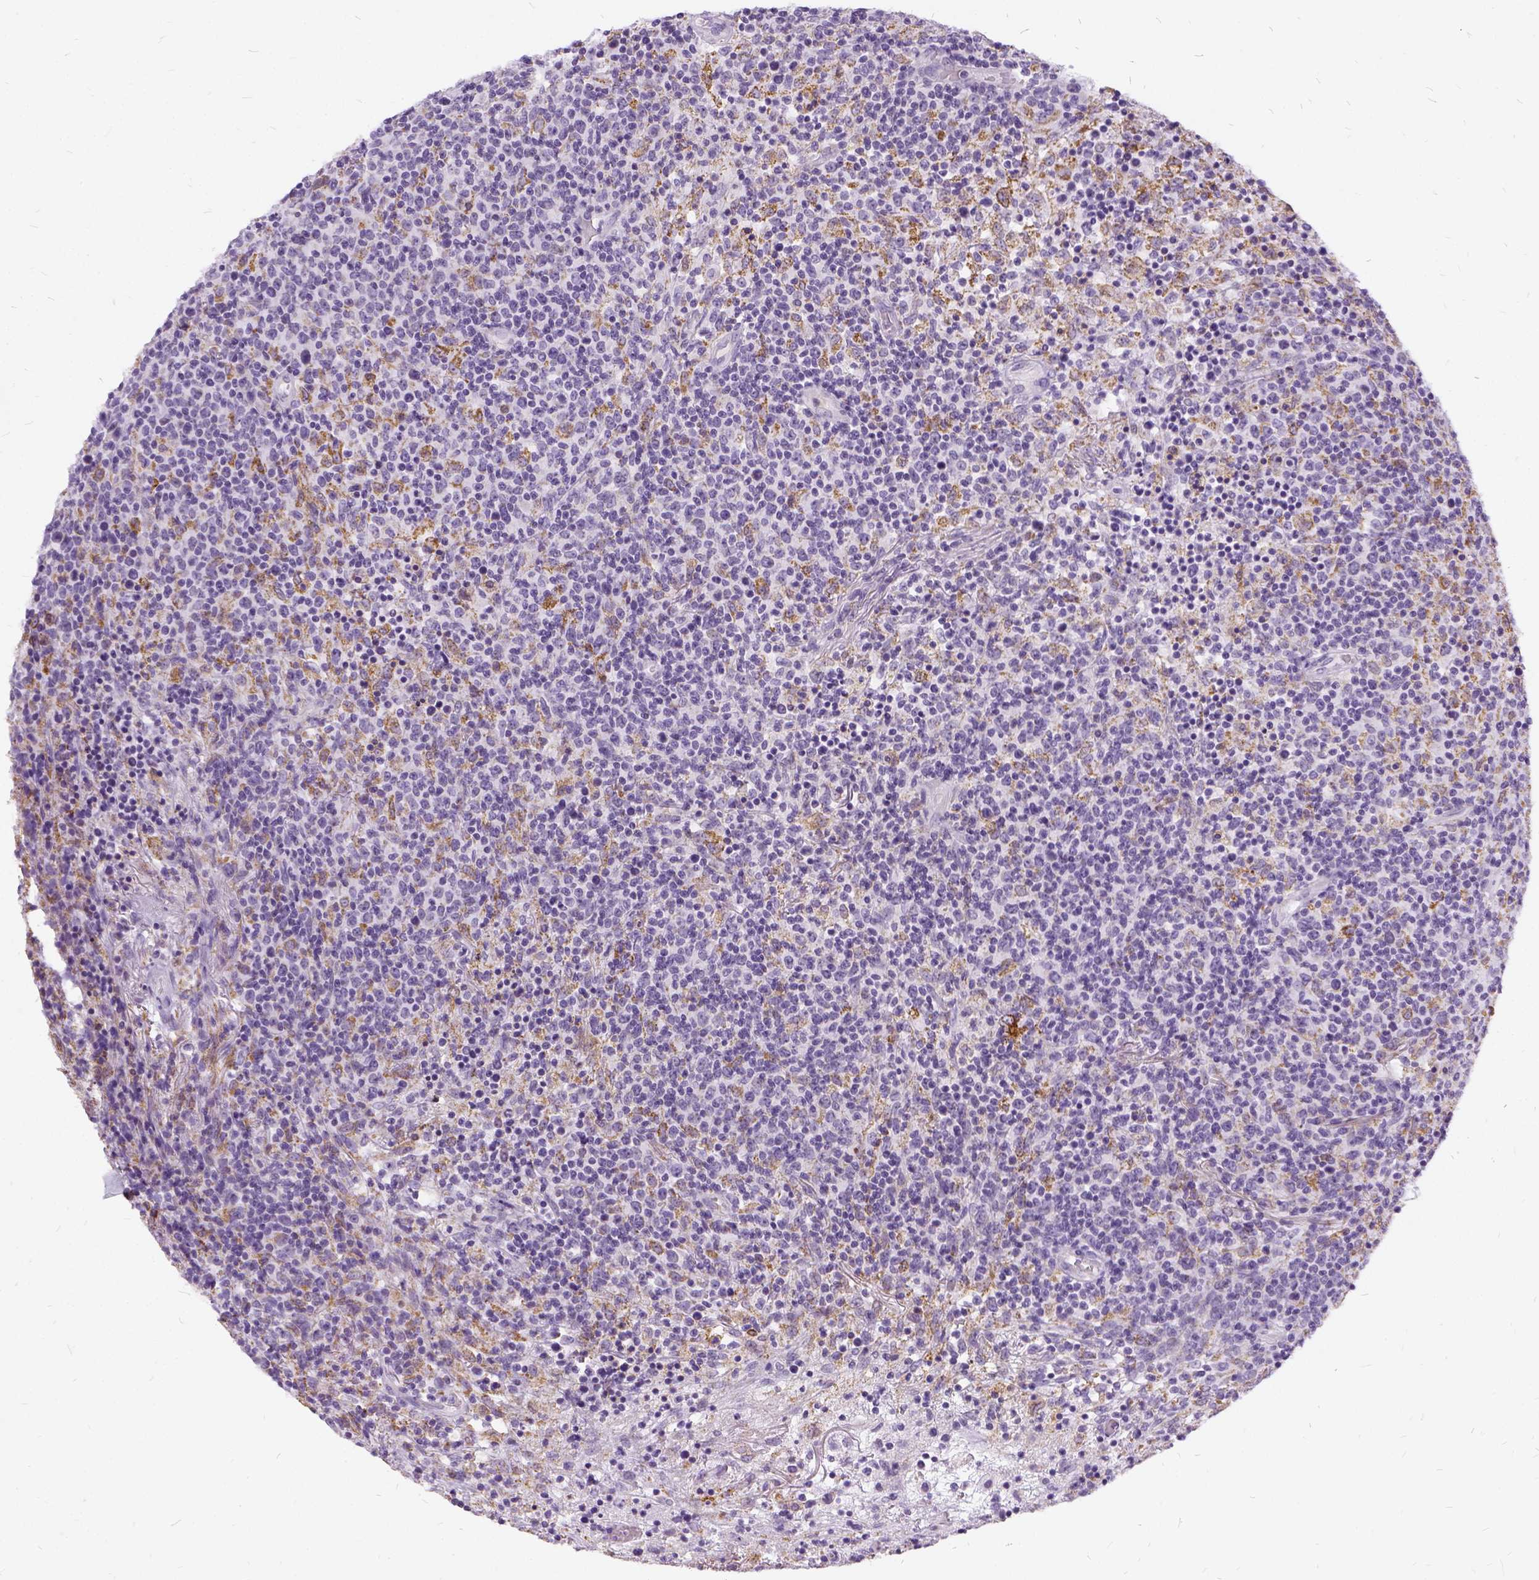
{"staining": {"intensity": "negative", "quantity": "none", "location": "none"}, "tissue": "lymphoma", "cell_type": "Tumor cells", "image_type": "cancer", "snomed": [{"axis": "morphology", "description": "Malignant lymphoma, non-Hodgkin's type, High grade"}, {"axis": "topography", "description": "Lung"}], "caption": "The photomicrograph demonstrates no significant staining in tumor cells of malignant lymphoma, non-Hodgkin's type (high-grade).", "gene": "FDX1", "patient": {"sex": "male", "age": 79}}